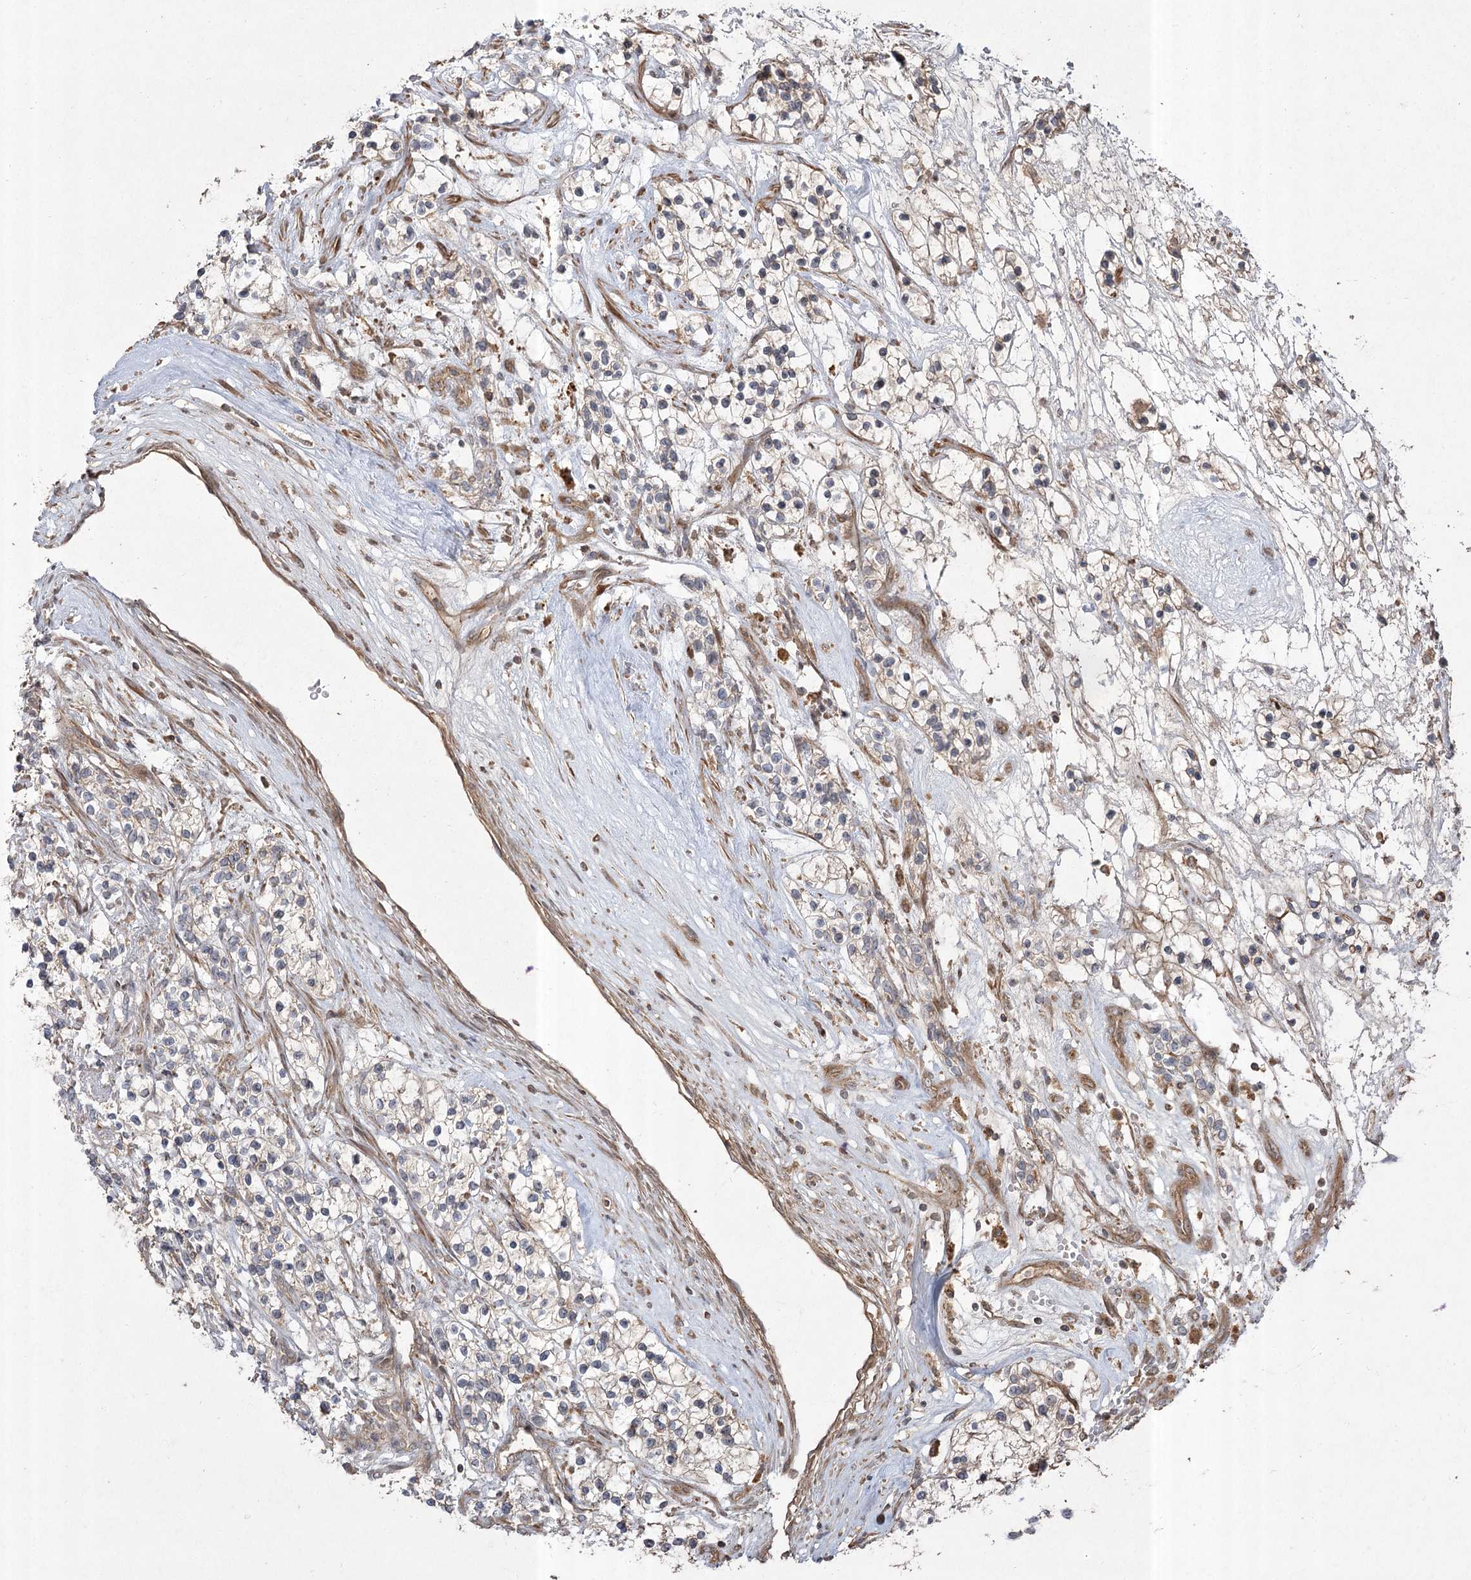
{"staining": {"intensity": "weak", "quantity": "25%-75%", "location": "cytoplasmic/membranous"}, "tissue": "renal cancer", "cell_type": "Tumor cells", "image_type": "cancer", "snomed": [{"axis": "morphology", "description": "Adenocarcinoma, NOS"}, {"axis": "topography", "description": "Kidney"}], "caption": "Weak cytoplasmic/membranous expression is seen in about 25%-75% of tumor cells in renal cancer (adenocarcinoma).", "gene": "CPLANE1", "patient": {"sex": "female", "age": 57}}